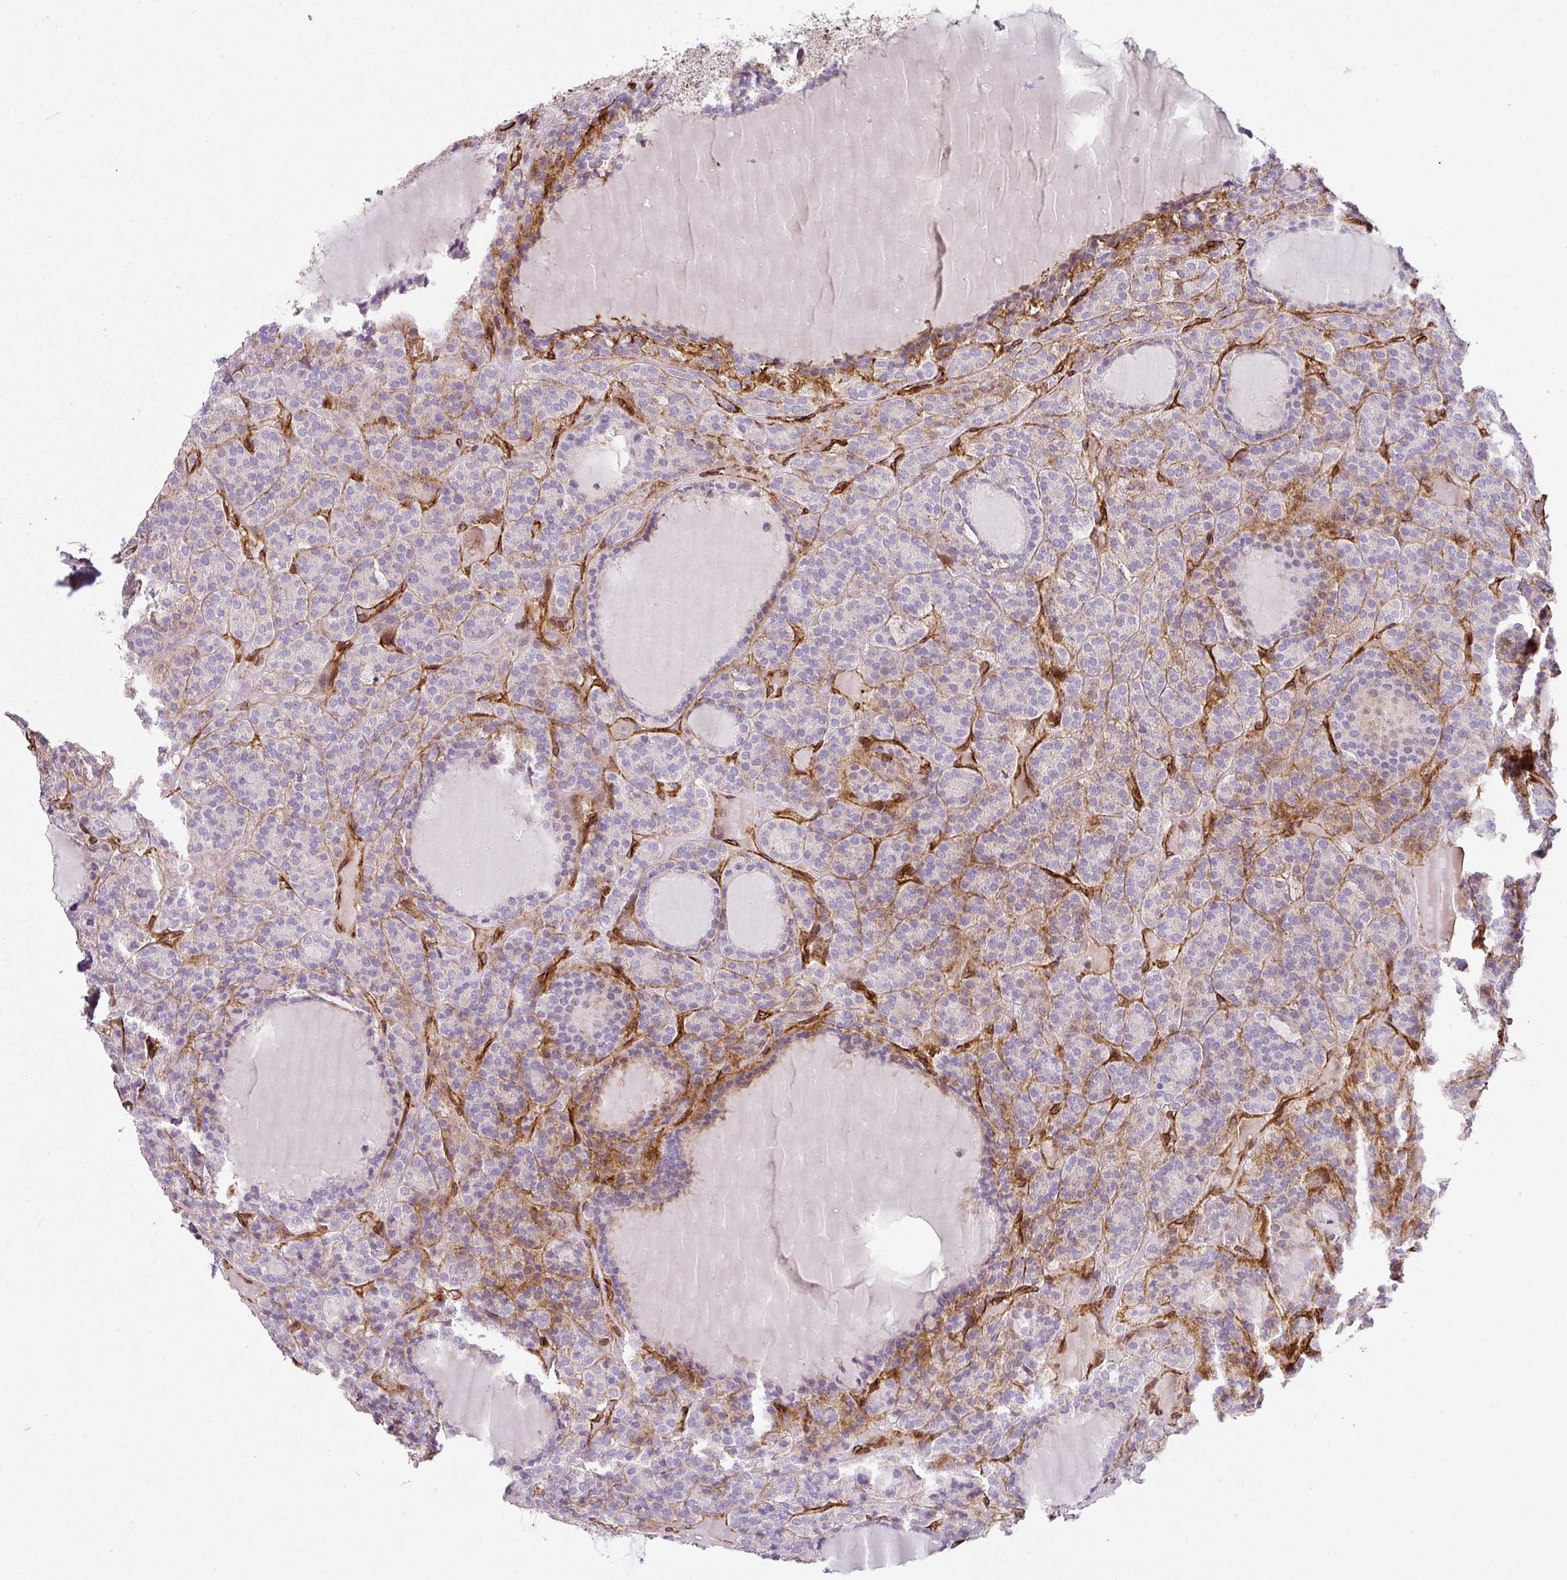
{"staining": {"intensity": "moderate", "quantity": "<25%", "location": "cytoplasmic/membranous"}, "tissue": "thyroid cancer", "cell_type": "Tumor cells", "image_type": "cancer", "snomed": [{"axis": "morphology", "description": "Follicular adenoma carcinoma, NOS"}, {"axis": "topography", "description": "Thyroid gland"}], "caption": "A micrograph of human thyroid cancer (follicular adenoma carcinoma) stained for a protein reveals moderate cytoplasmic/membranous brown staining in tumor cells. (DAB IHC, brown staining for protein, blue staining for nuclei).", "gene": "SLC25A17", "patient": {"sex": "female", "age": 63}}